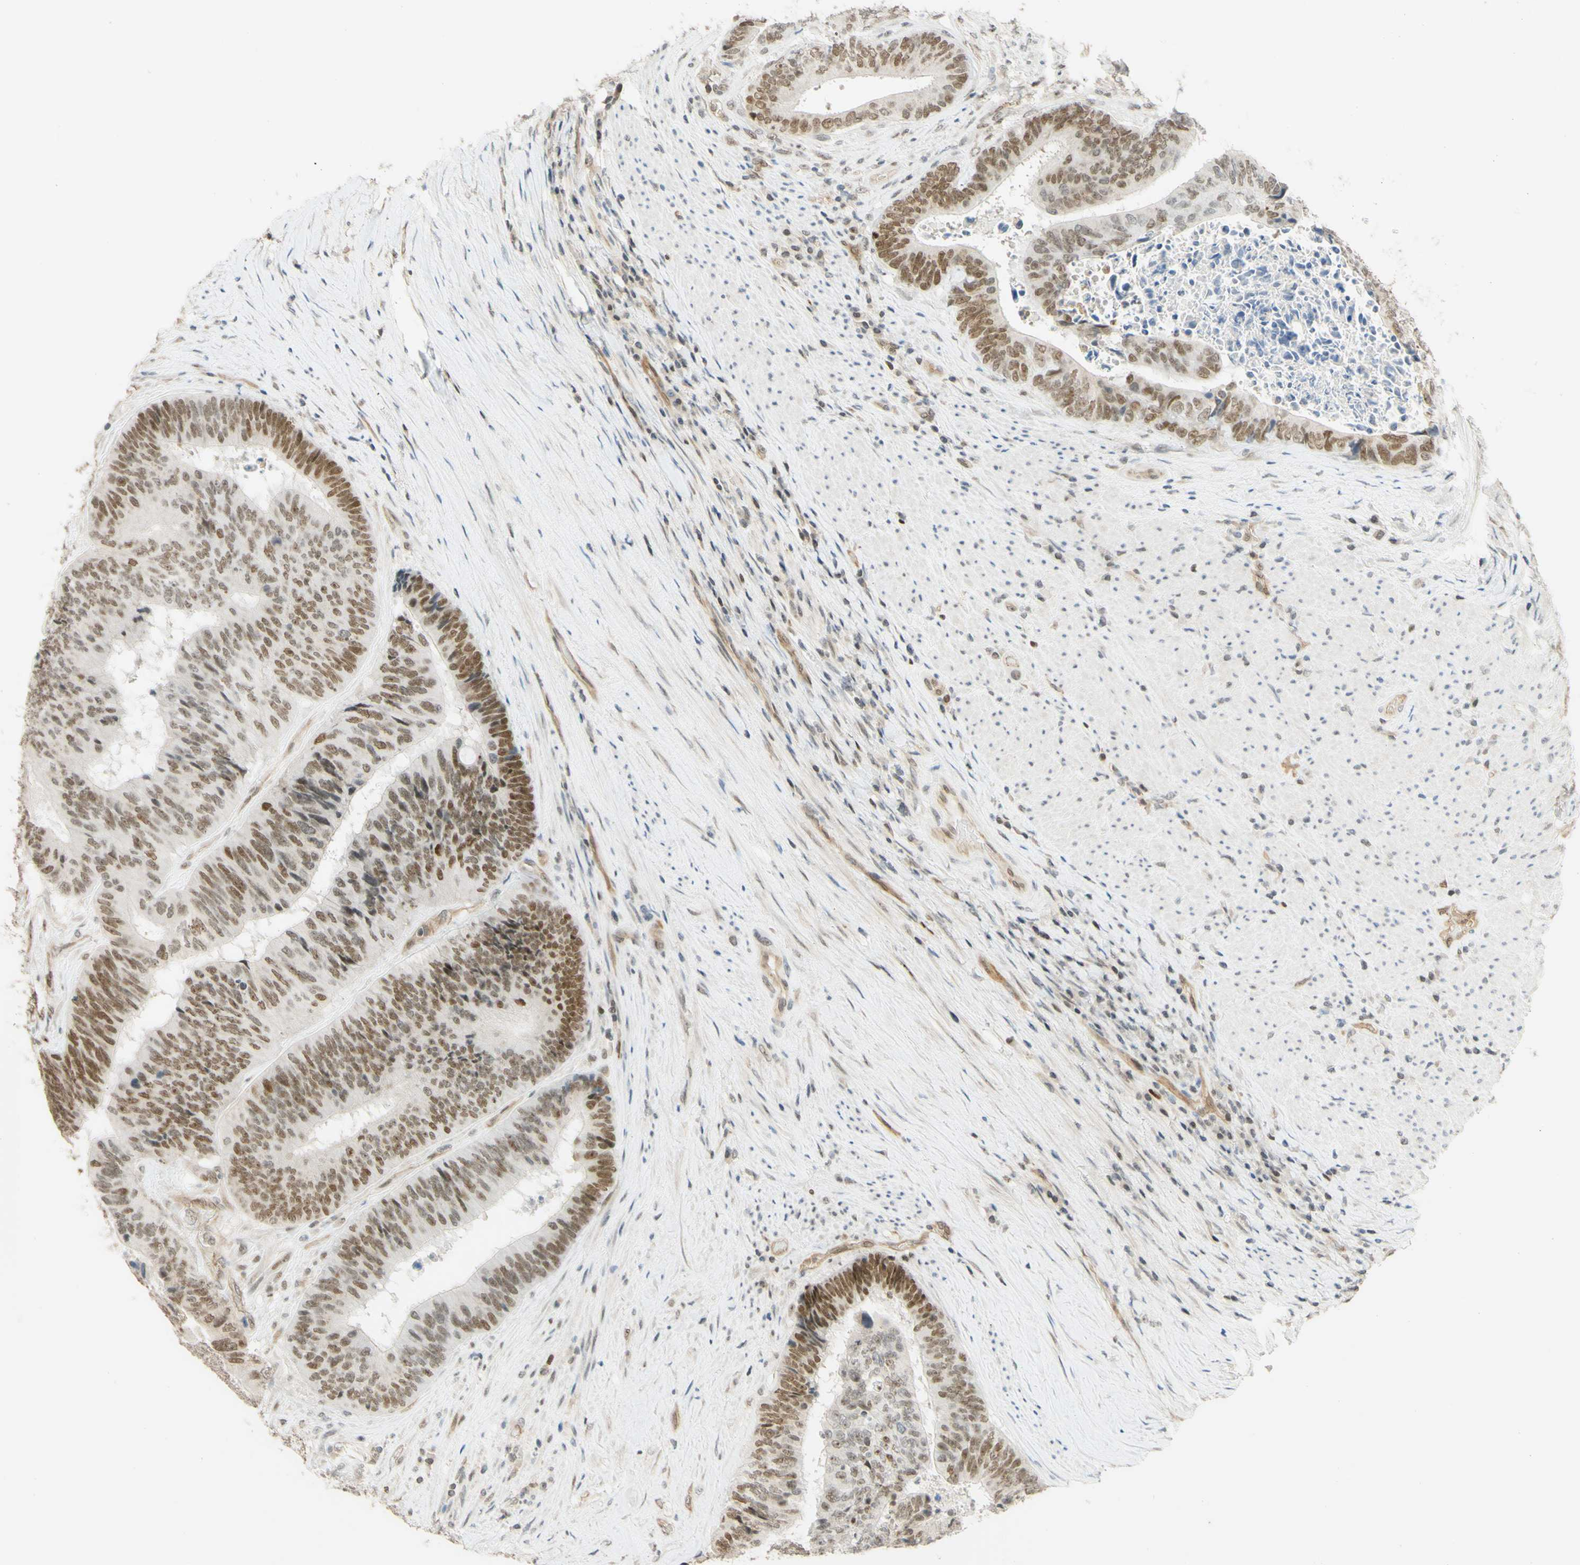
{"staining": {"intensity": "moderate", "quantity": ">75%", "location": "nuclear"}, "tissue": "colorectal cancer", "cell_type": "Tumor cells", "image_type": "cancer", "snomed": [{"axis": "morphology", "description": "Adenocarcinoma, NOS"}, {"axis": "topography", "description": "Rectum"}], "caption": "Human colorectal adenocarcinoma stained for a protein (brown) reveals moderate nuclear positive positivity in approximately >75% of tumor cells.", "gene": "POLB", "patient": {"sex": "male", "age": 72}}